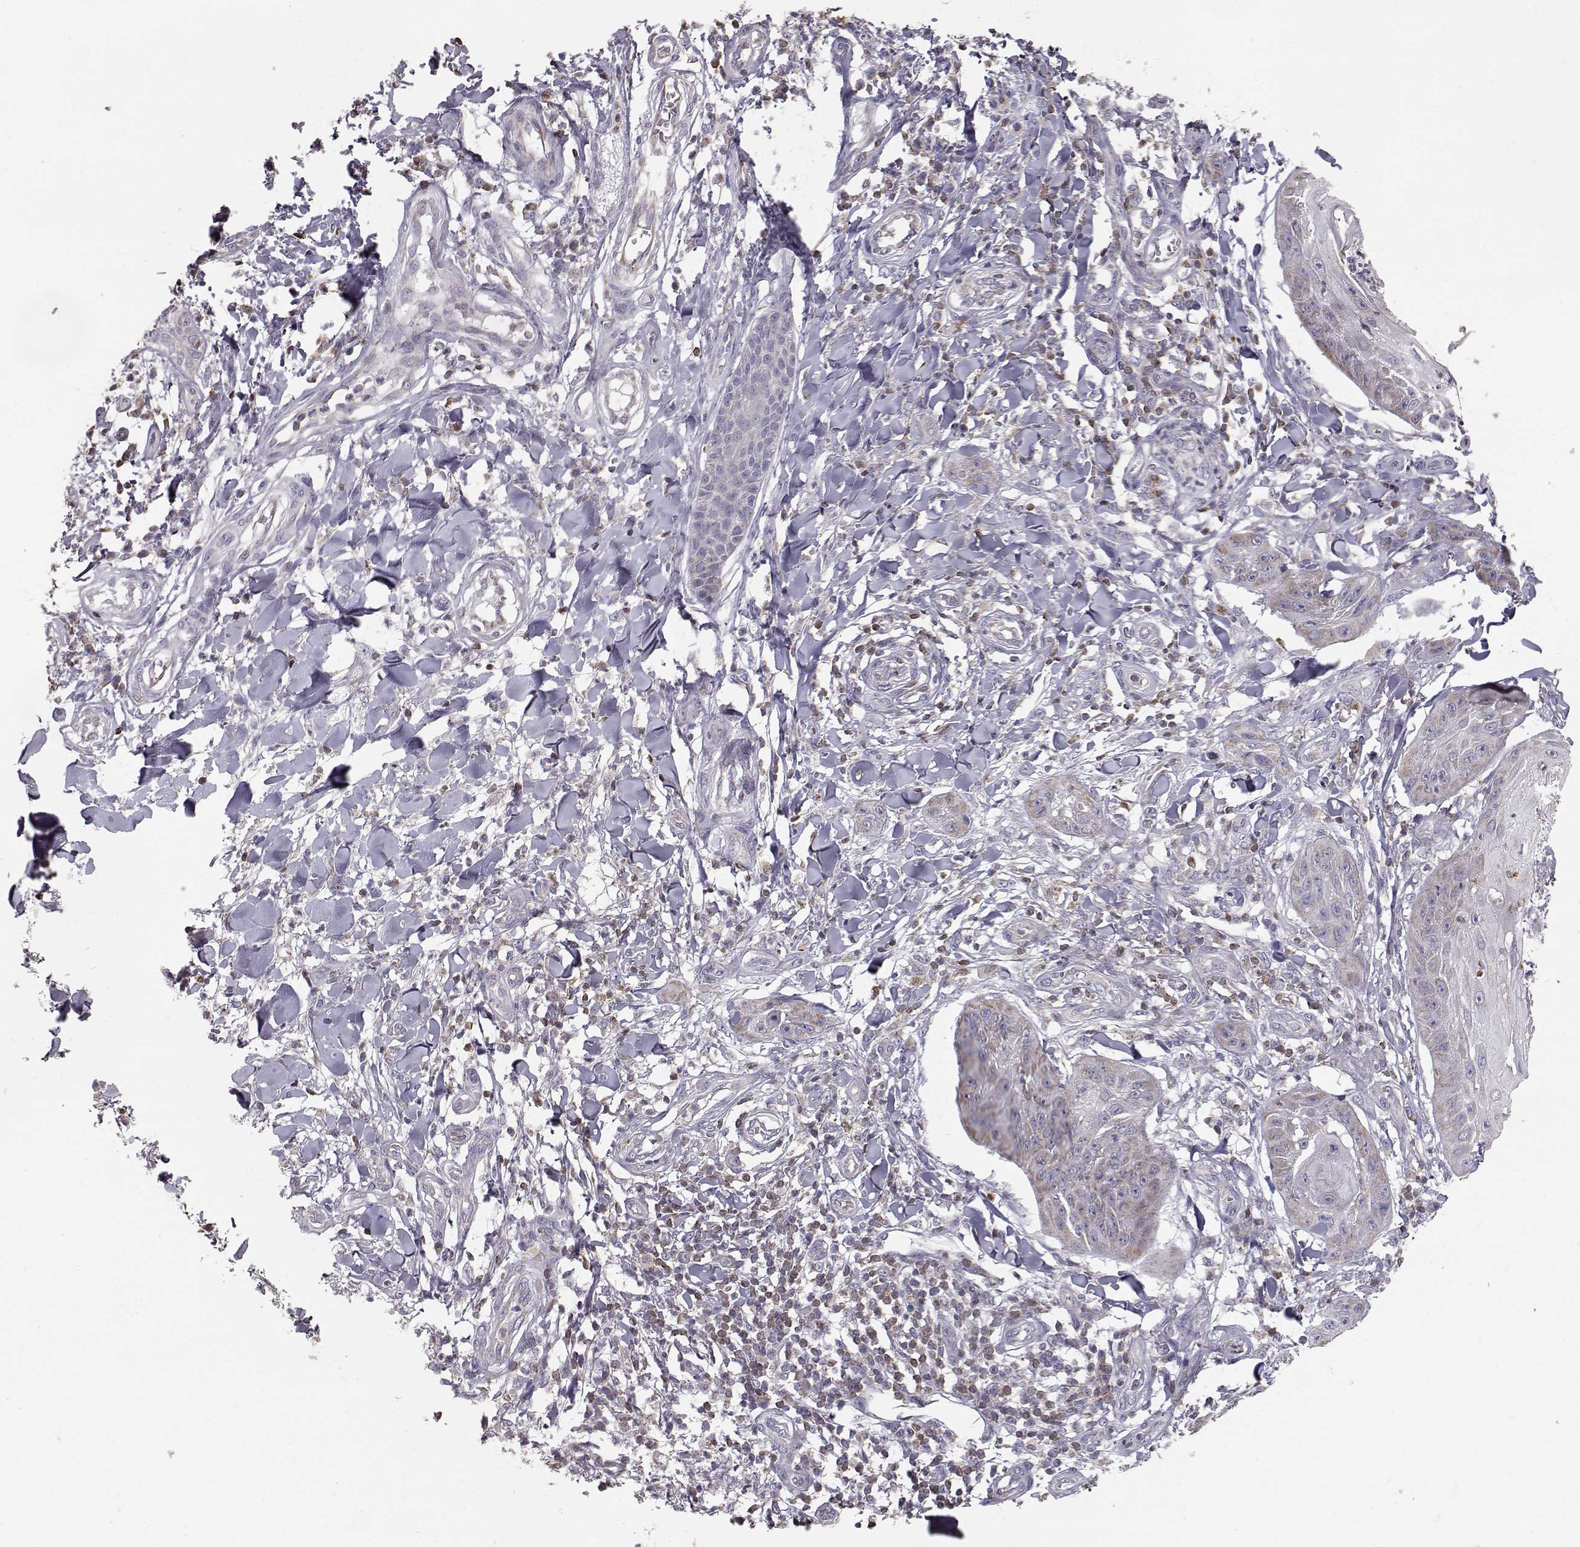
{"staining": {"intensity": "moderate", "quantity": ">75%", "location": "cytoplasmic/membranous"}, "tissue": "skin cancer", "cell_type": "Tumor cells", "image_type": "cancer", "snomed": [{"axis": "morphology", "description": "Squamous cell carcinoma, NOS"}, {"axis": "topography", "description": "Skin"}], "caption": "Moderate cytoplasmic/membranous protein expression is present in approximately >75% of tumor cells in skin cancer.", "gene": "GRAP2", "patient": {"sex": "male", "age": 70}}